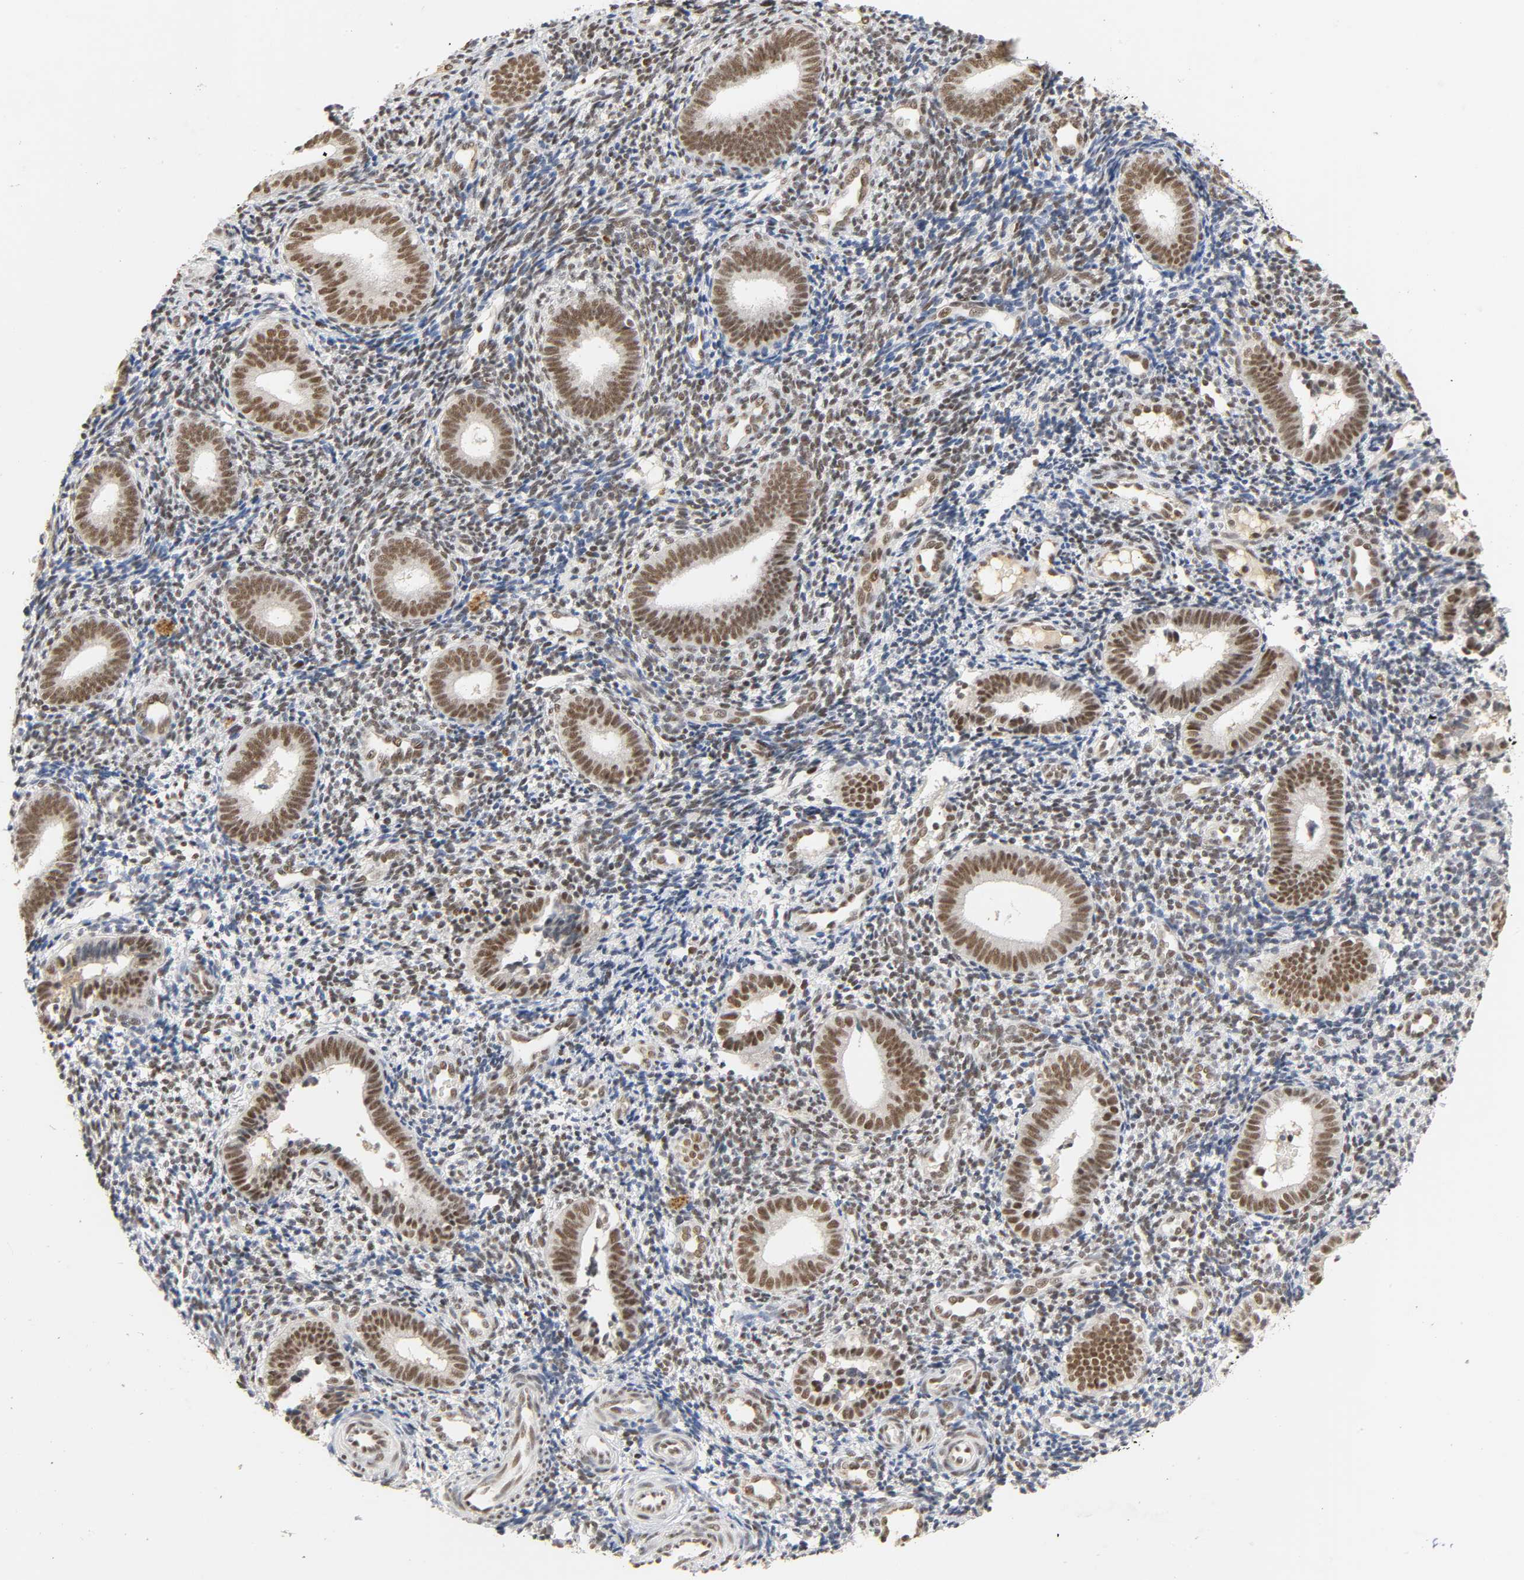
{"staining": {"intensity": "moderate", "quantity": "25%-75%", "location": "nuclear"}, "tissue": "endometrium", "cell_type": "Cells in endometrial stroma", "image_type": "normal", "snomed": [{"axis": "morphology", "description": "Normal tissue, NOS"}, {"axis": "topography", "description": "Uterus"}, {"axis": "topography", "description": "Endometrium"}], "caption": "Protein positivity by immunohistochemistry exhibits moderate nuclear expression in approximately 25%-75% of cells in endometrial stroma in unremarkable endometrium. Immunohistochemistry stains the protein of interest in brown and the nuclei are stained blue.", "gene": "NCOA6", "patient": {"sex": "female", "age": 33}}